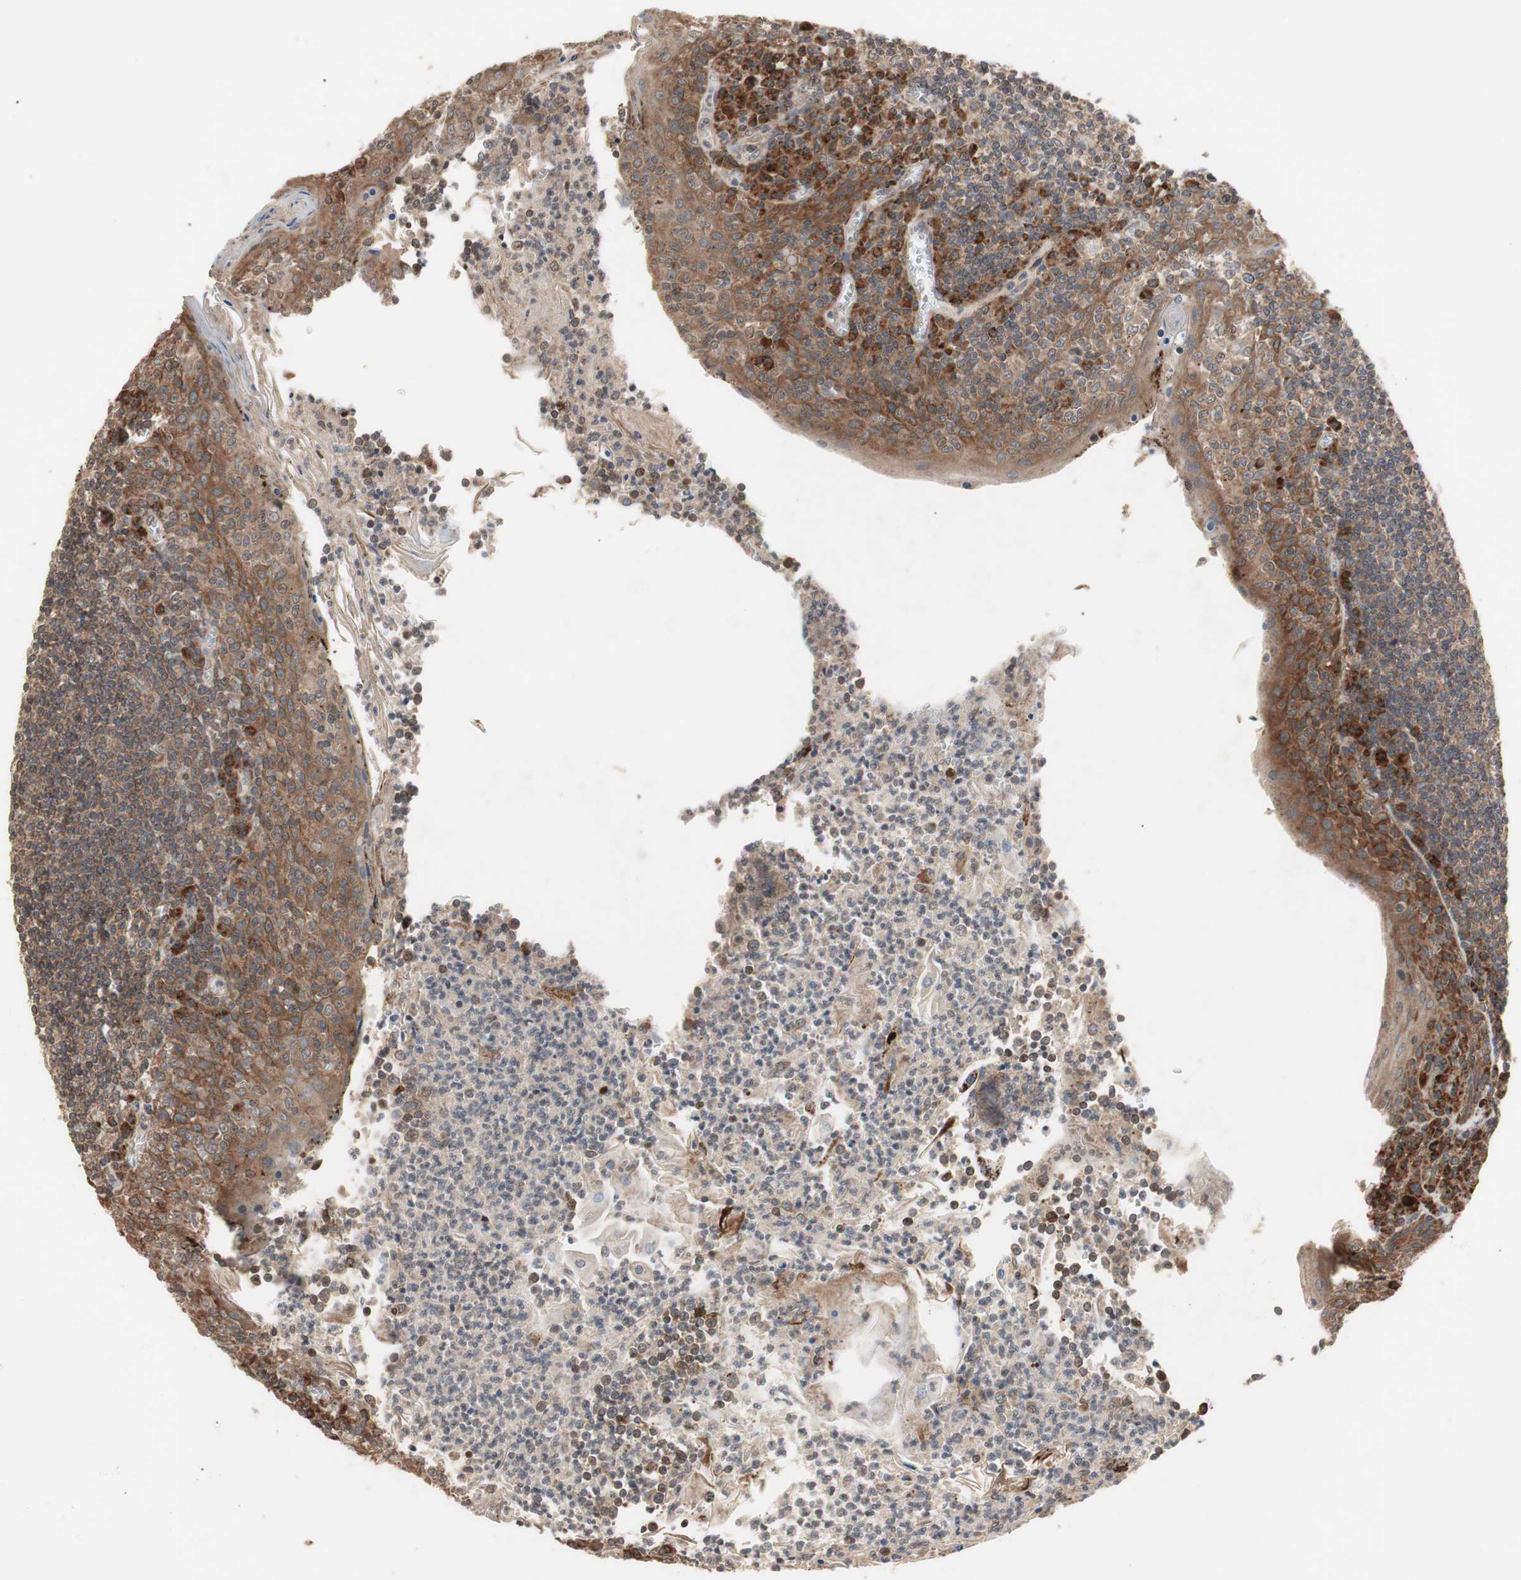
{"staining": {"intensity": "moderate", "quantity": ">75%", "location": "cytoplasmic/membranous"}, "tissue": "tonsil", "cell_type": "Germinal center cells", "image_type": "normal", "snomed": [{"axis": "morphology", "description": "Normal tissue, NOS"}, {"axis": "topography", "description": "Tonsil"}], "caption": "Immunohistochemistry histopathology image of benign tonsil stained for a protein (brown), which displays medium levels of moderate cytoplasmic/membranous positivity in approximately >75% of germinal center cells.", "gene": "NF2", "patient": {"sex": "male", "age": 31}}